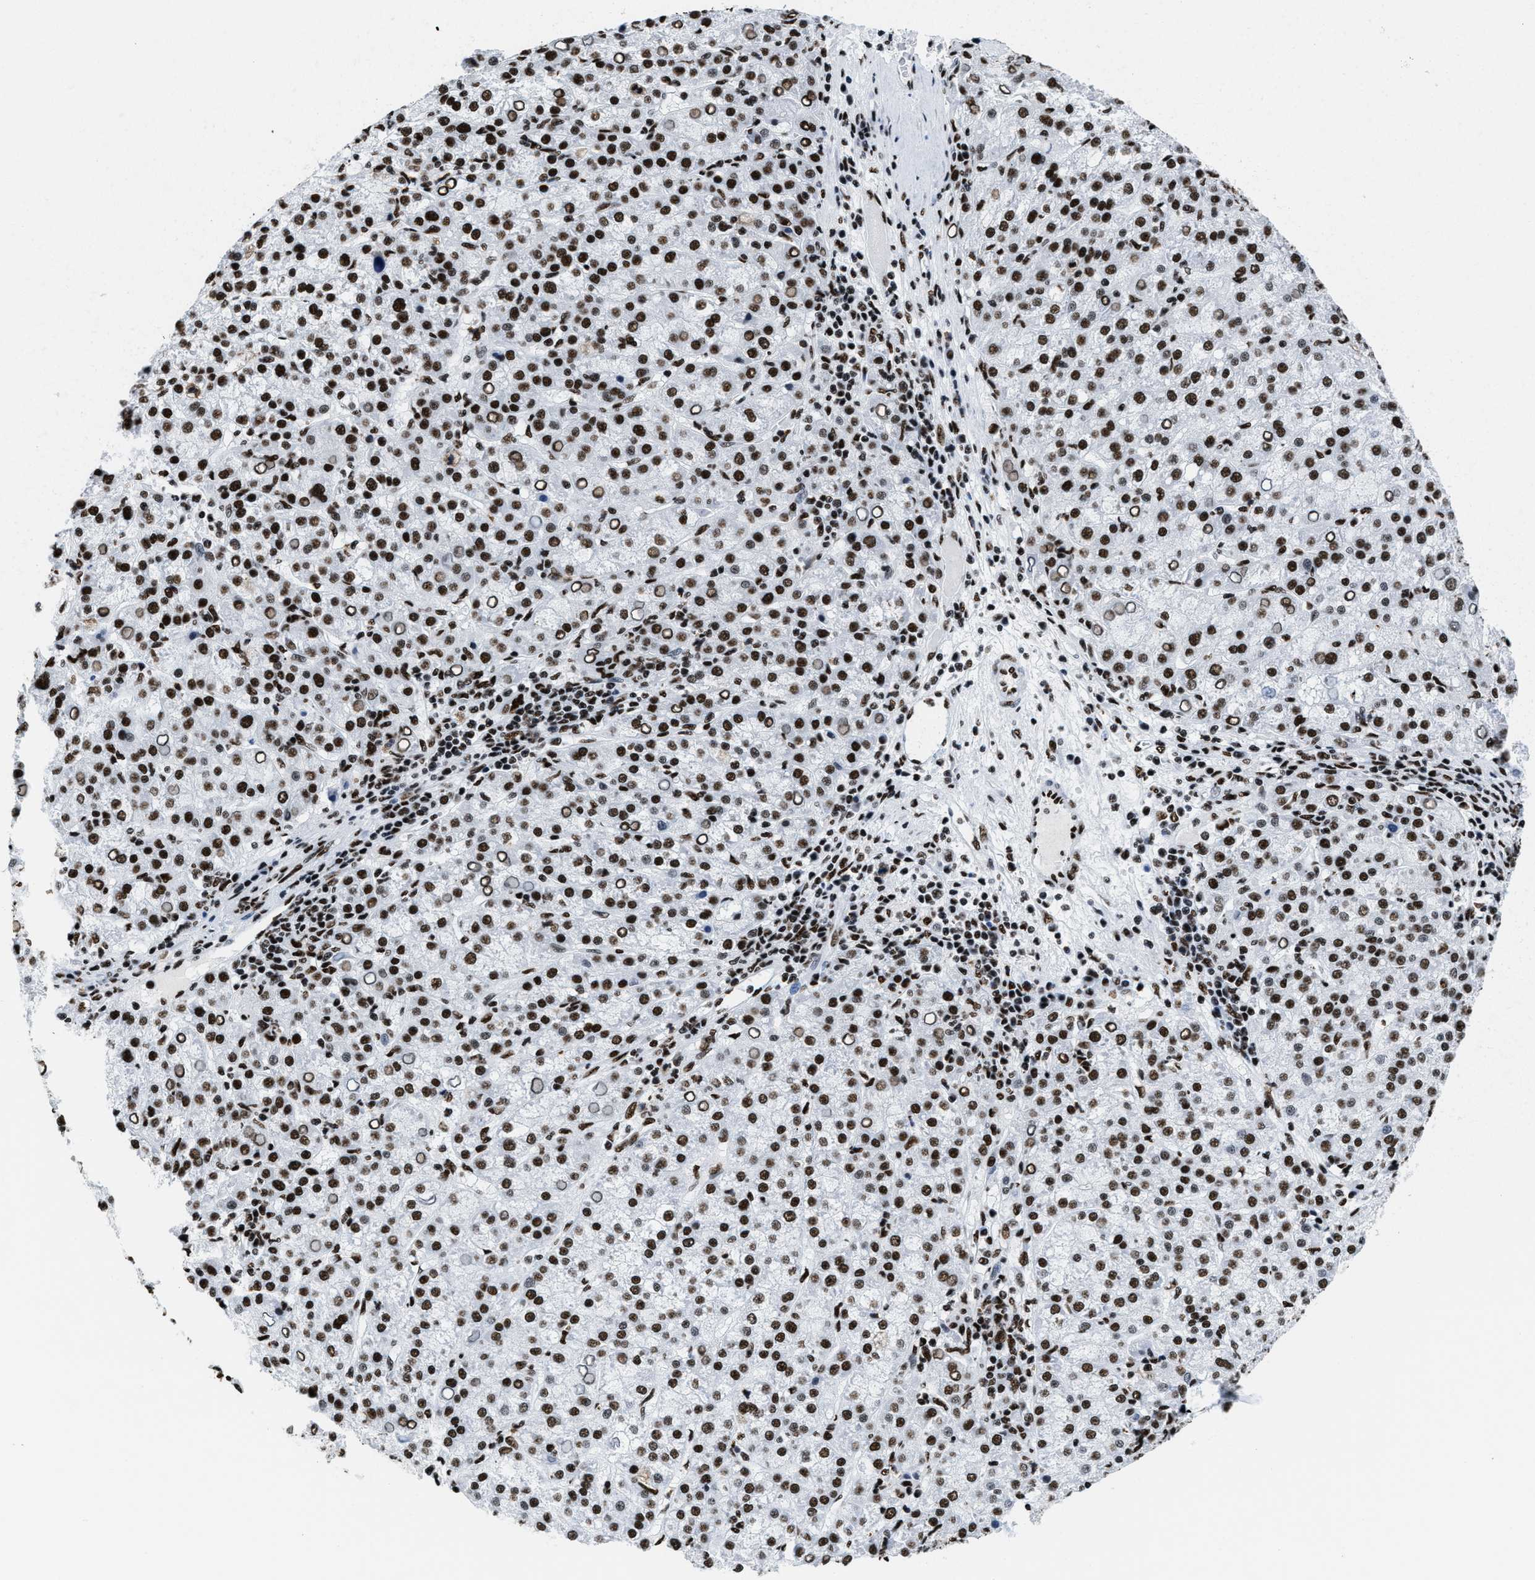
{"staining": {"intensity": "strong", "quantity": ">75%", "location": "nuclear"}, "tissue": "liver cancer", "cell_type": "Tumor cells", "image_type": "cancer", "snomed": [{"axis": "morphology", "description": "Carcinoma, Hepatocellular, NOS"}, {"axis": "topography", "description": "Liver"}], "caption": "Liver cancer (hepatocellular carcinoma) was stained to show a protein in brown. There is high levels of strong nuclear expression in approximately >75% of tumor cells.", "gene": "SMARCC2", "patient": {"sex": "female", "age": 58}}